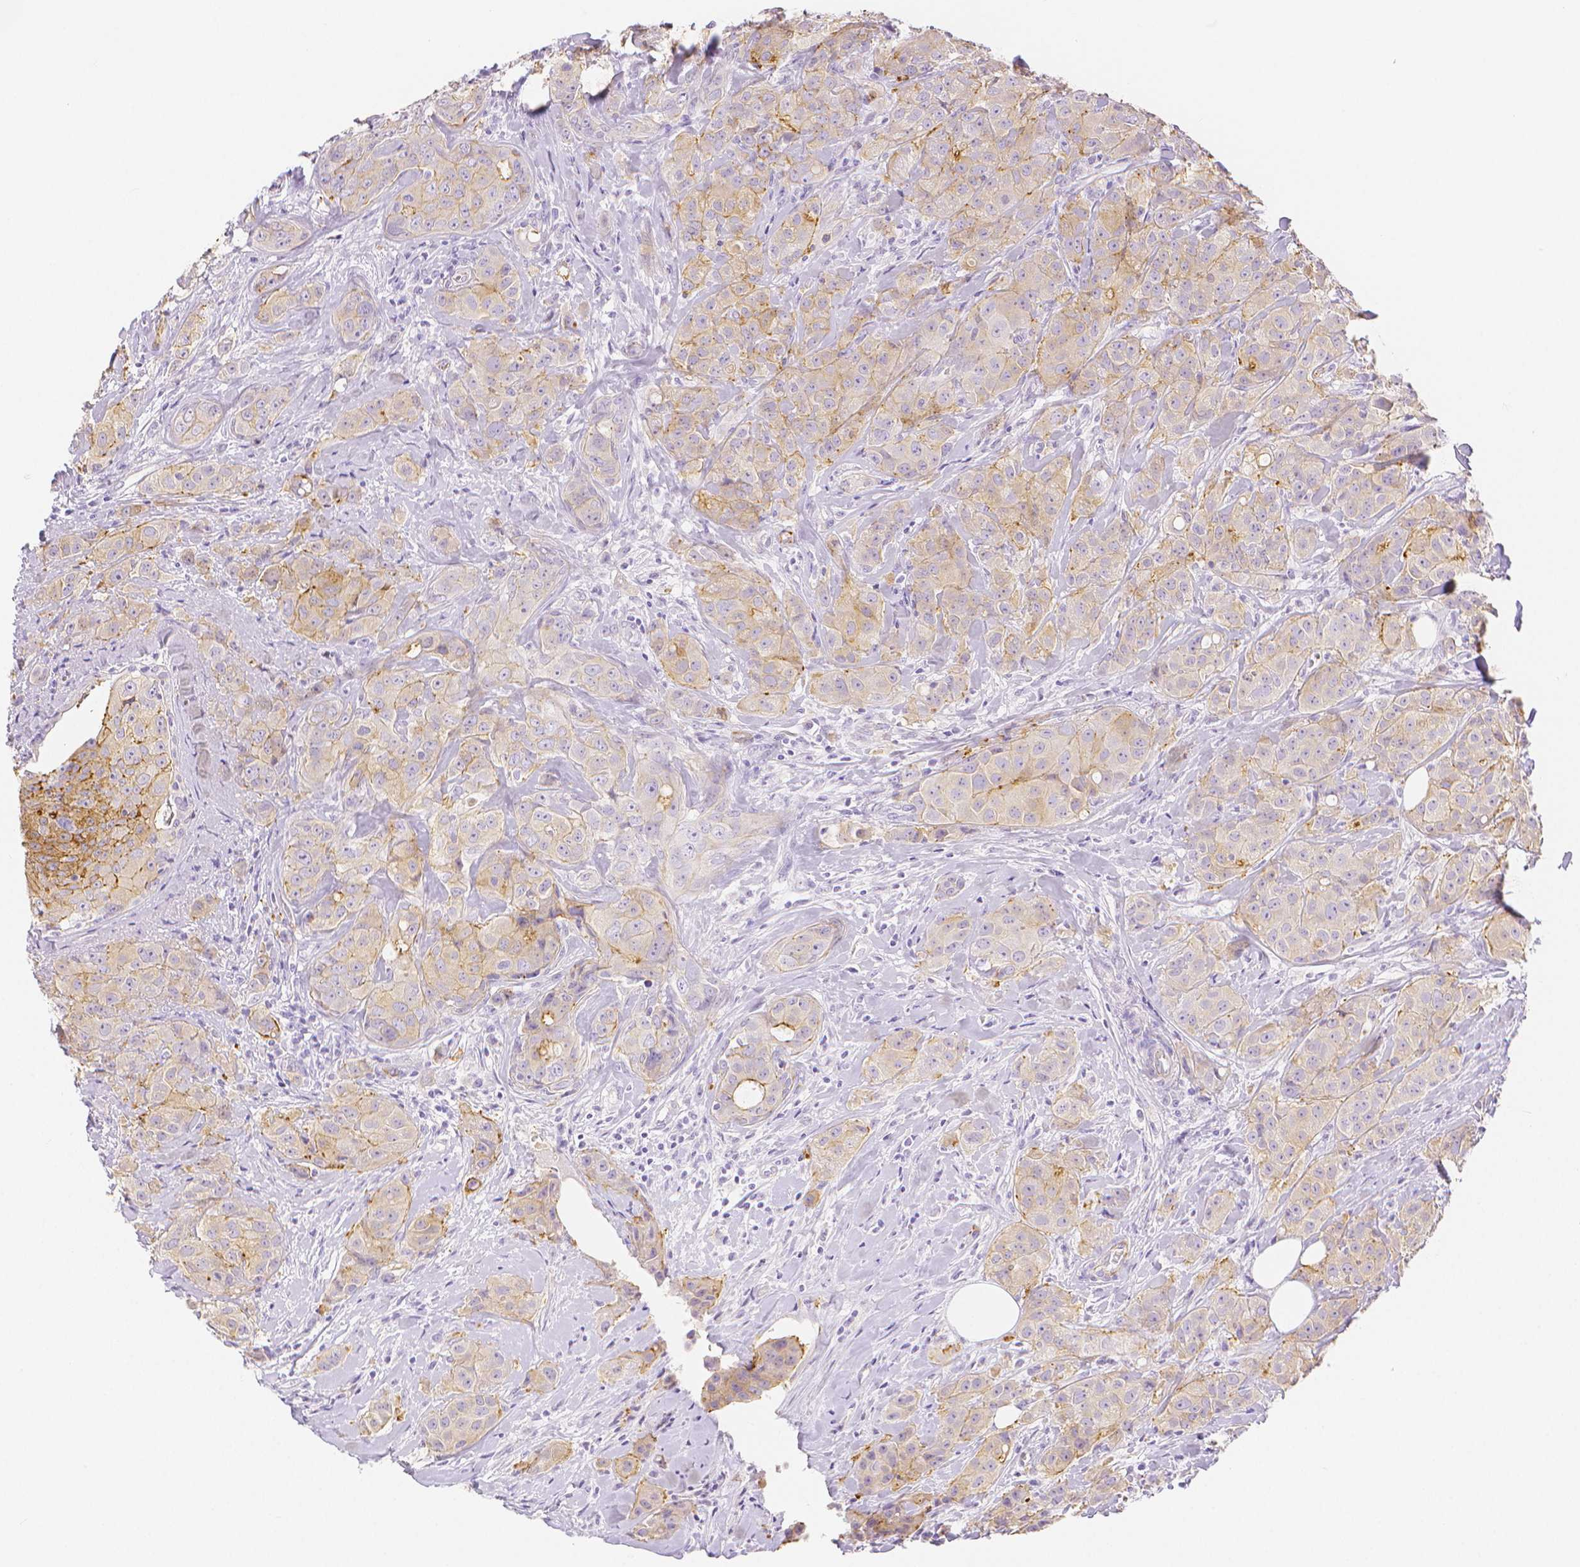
{"staining": {"intensity": "moderate", "quantity": "25%-75%", "location": "cytoplasmic/membranous"}, "tissue": "breast cancer", "cell_type": "Tumor cells", "image_type": "cancer", "snomed": [{"axis": "morphology", "description": "Duct carcinoma"}, {"axis": "topography", "description": "Breast"}], "caption": "There is medium levels of moderate cytoplasmic/membranous expression in tumor cells of breast invasive ductal carcinoma, as demonstrated by immunohistochemical staining (brown color).", "gene": "SLC27A5", "patient": {"sex": "female", "age": 43}}